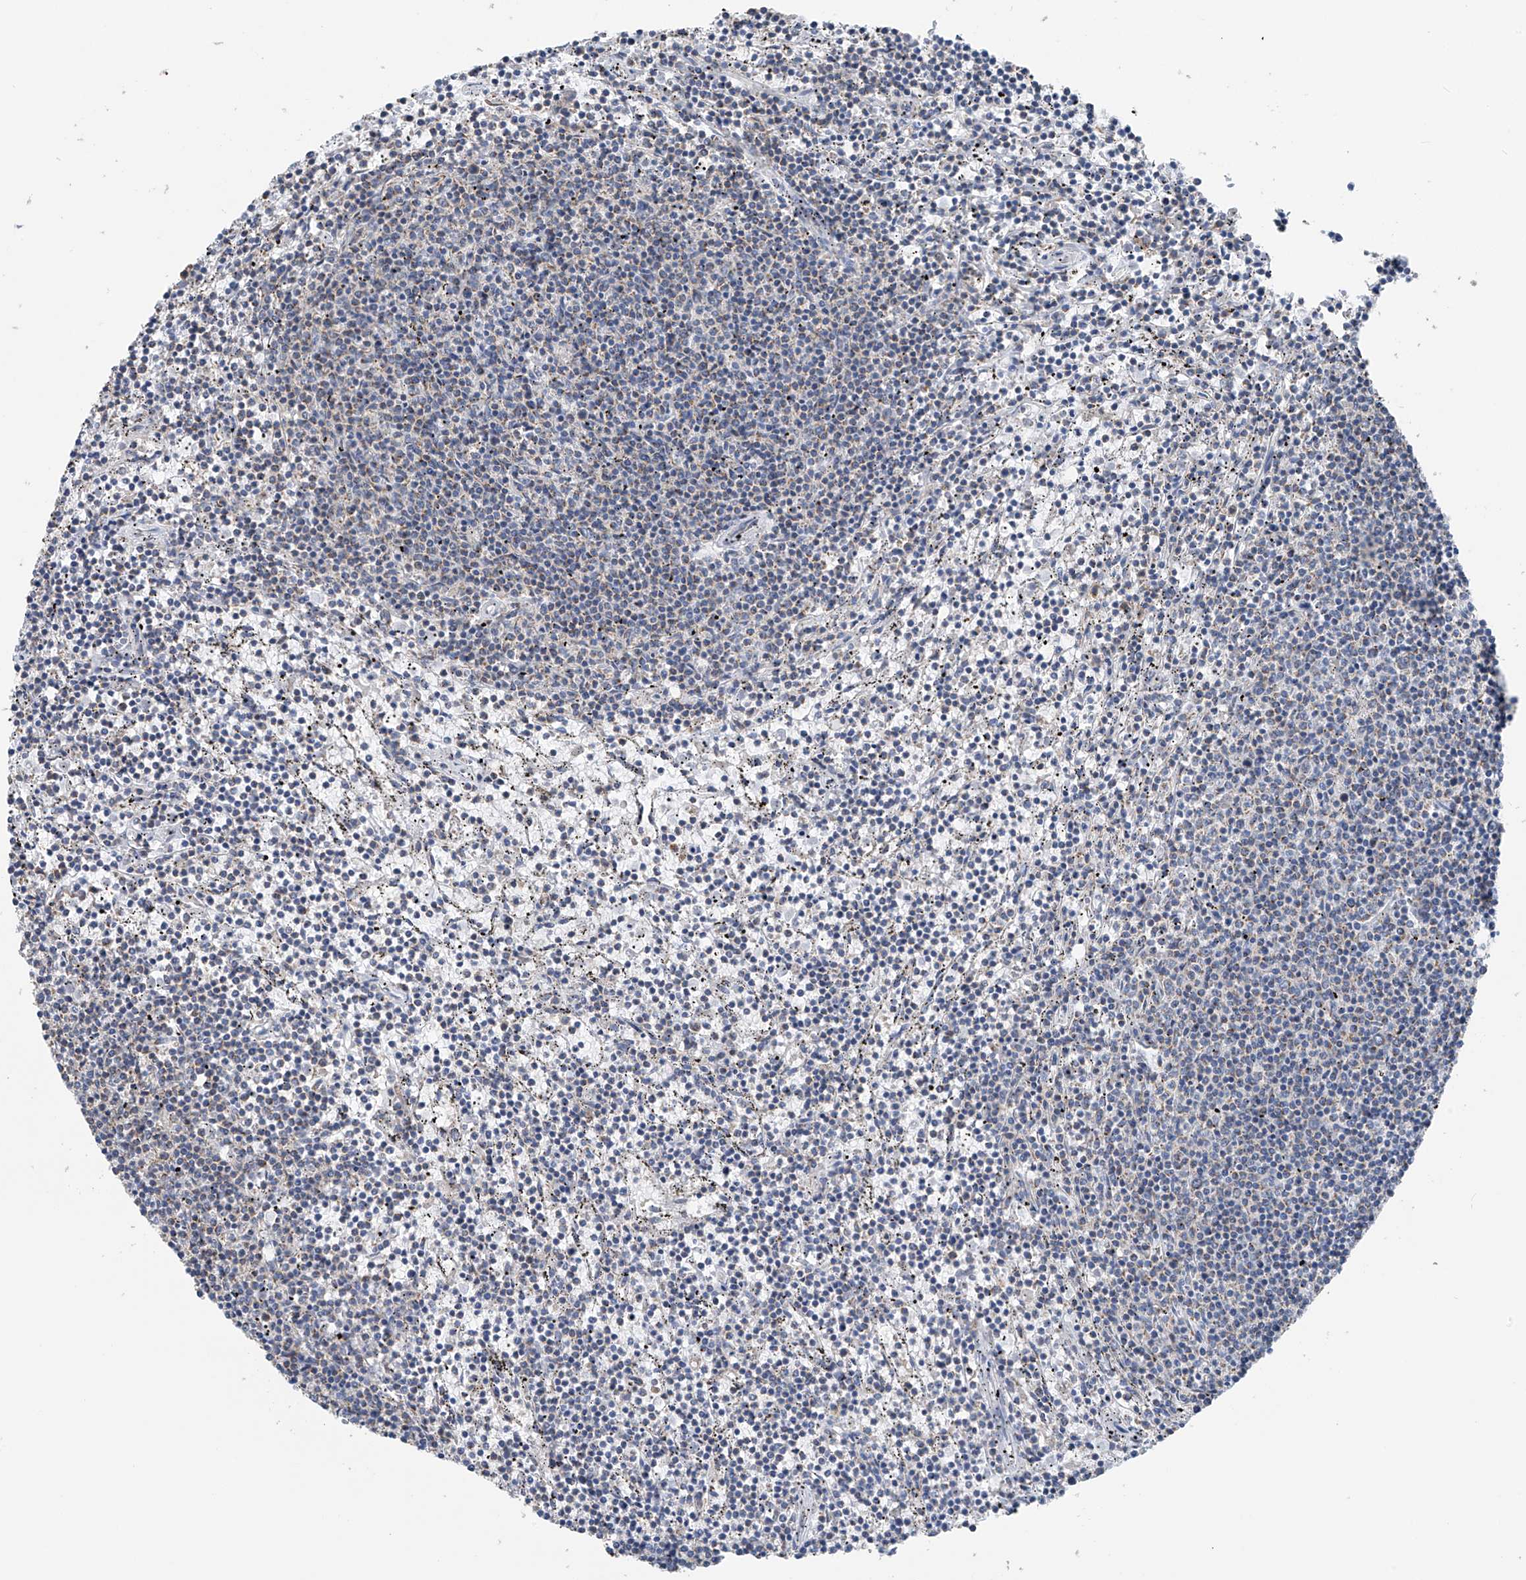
{"staining": {"intensity": "negative", "quantity": "none", "location": "none"}, "tissue": "lymphoma", "cell_type": "Tumor cells", "image_type": "cancer", "snomed": [{"axis": "morphology", "description": "Malignant lymphoma, non-Hodgkin's type, Low grade"}, {"axis": "topography", "description": "Spleen"}], "caption": "Lymphoma was stained to show a protein in brown. There is no significant staining in tumor cells. The staining was performed using DAB to visualize the protein expression in brown, while the nuclei were stained in blue with hematoxylin (Magnification: 20x).", "gene": "SYN3", "patient": {"sex": "female", "age": 50}}